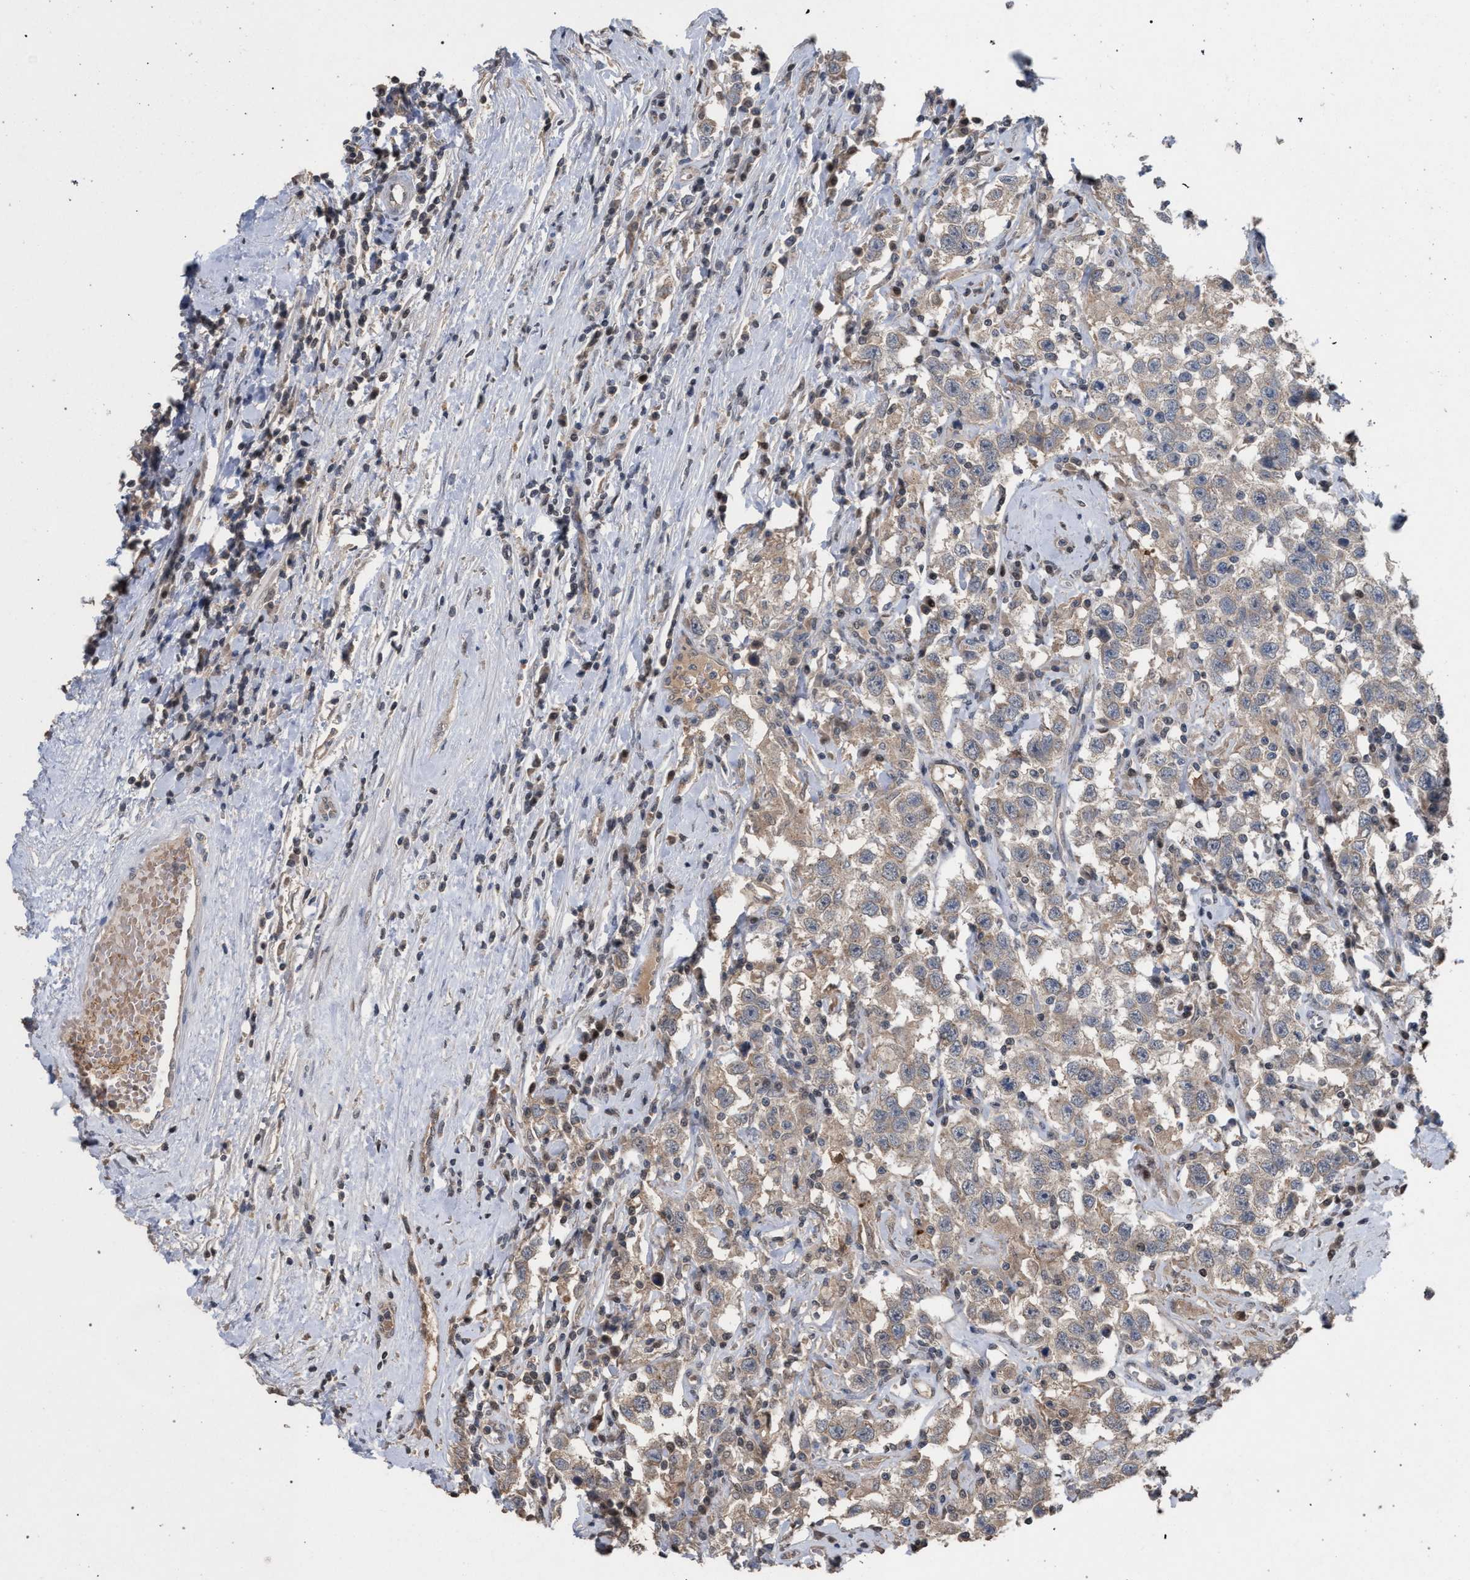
{"staining": {"intensity": "weak", "quantity": ">75%", "location": "cytoplasmic/membranous"}, "tissue": "testis cancer", "cell_type": "Tumor cells", "image_type": "cancer", "snomed": [{"axis": "morphology", "description": "Seminoma, NOS"}, {"axis": "topography", "description": "Testis"}], "caption": "Brown immunohistochemical staining in human seminoma (testis) shows weak cytoplasmic/membranous expression in about >75% of tumor cells. (DAB (3,3'-diaminobenzidine) = brown stain, brightfield microscopy at high magnification).", "gene": "TECPR1", "patient": {"sex": "male", "age": 41}}